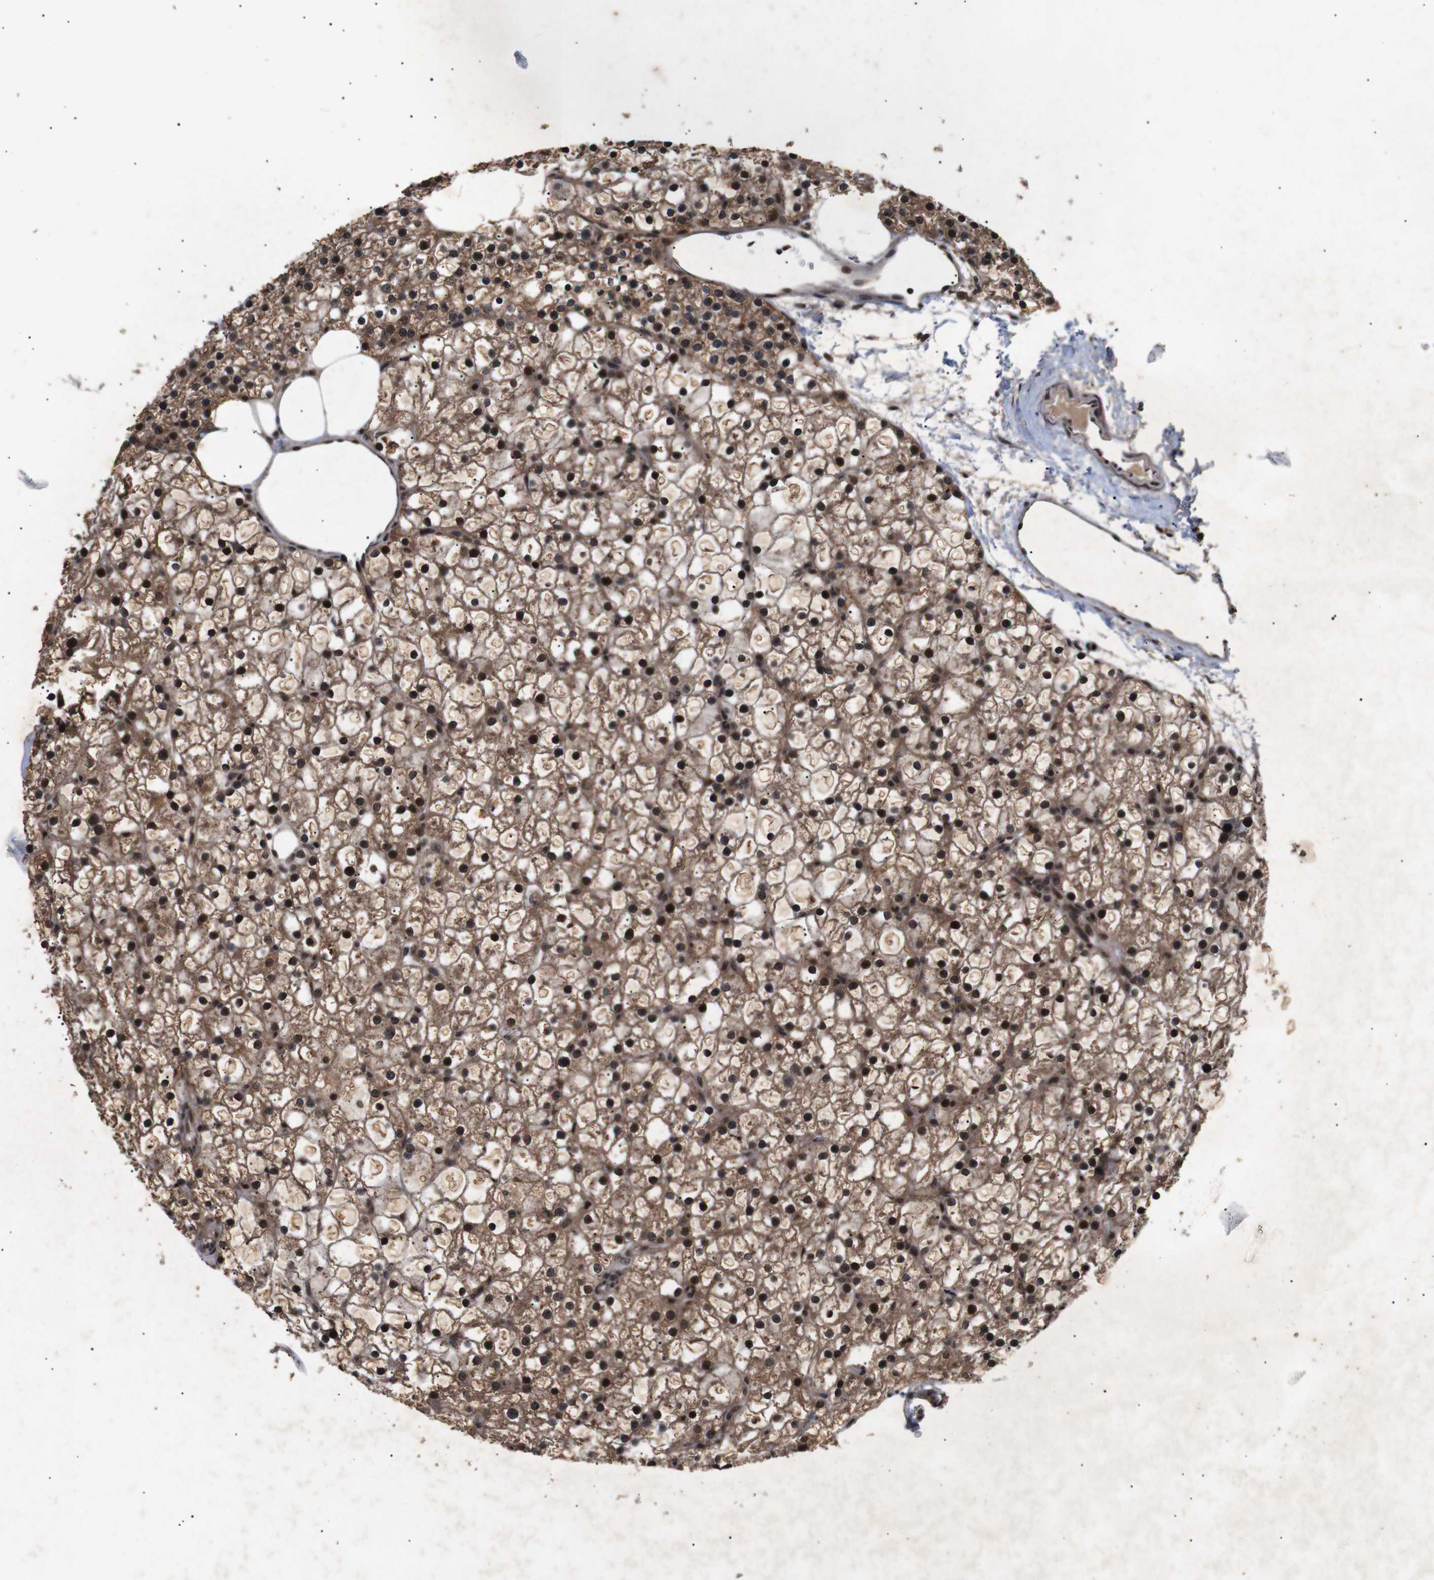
{"staining": {"intensity": "strong", "quantity": ">75%", "location": "cytoplasmic/membranous,nuclear"}, "tissue": "parathyroid gland", "cell_type": "Glandular cells", "image_type": "normal", "snomed": [{"axis": "morphology", "description": "Normal tissue, NOS"}, {"axis": "morphology", "description": "Adenoma, NOS"}, {"axis": "topography", "description": "Parathyroid gland"}], "caption": "Immunohistochemical staining of benign human parathyroid gland displays high levels of strong cytoplasmic/membranous,nuclear expression in about >75% of glandular cells. (DAB (3,3'-diaminobenzidine) IHC, brown staining for protein, blue staining for nuclei).", "gene": "KIF23", "patient": {"sex": "female", "age": 70}}